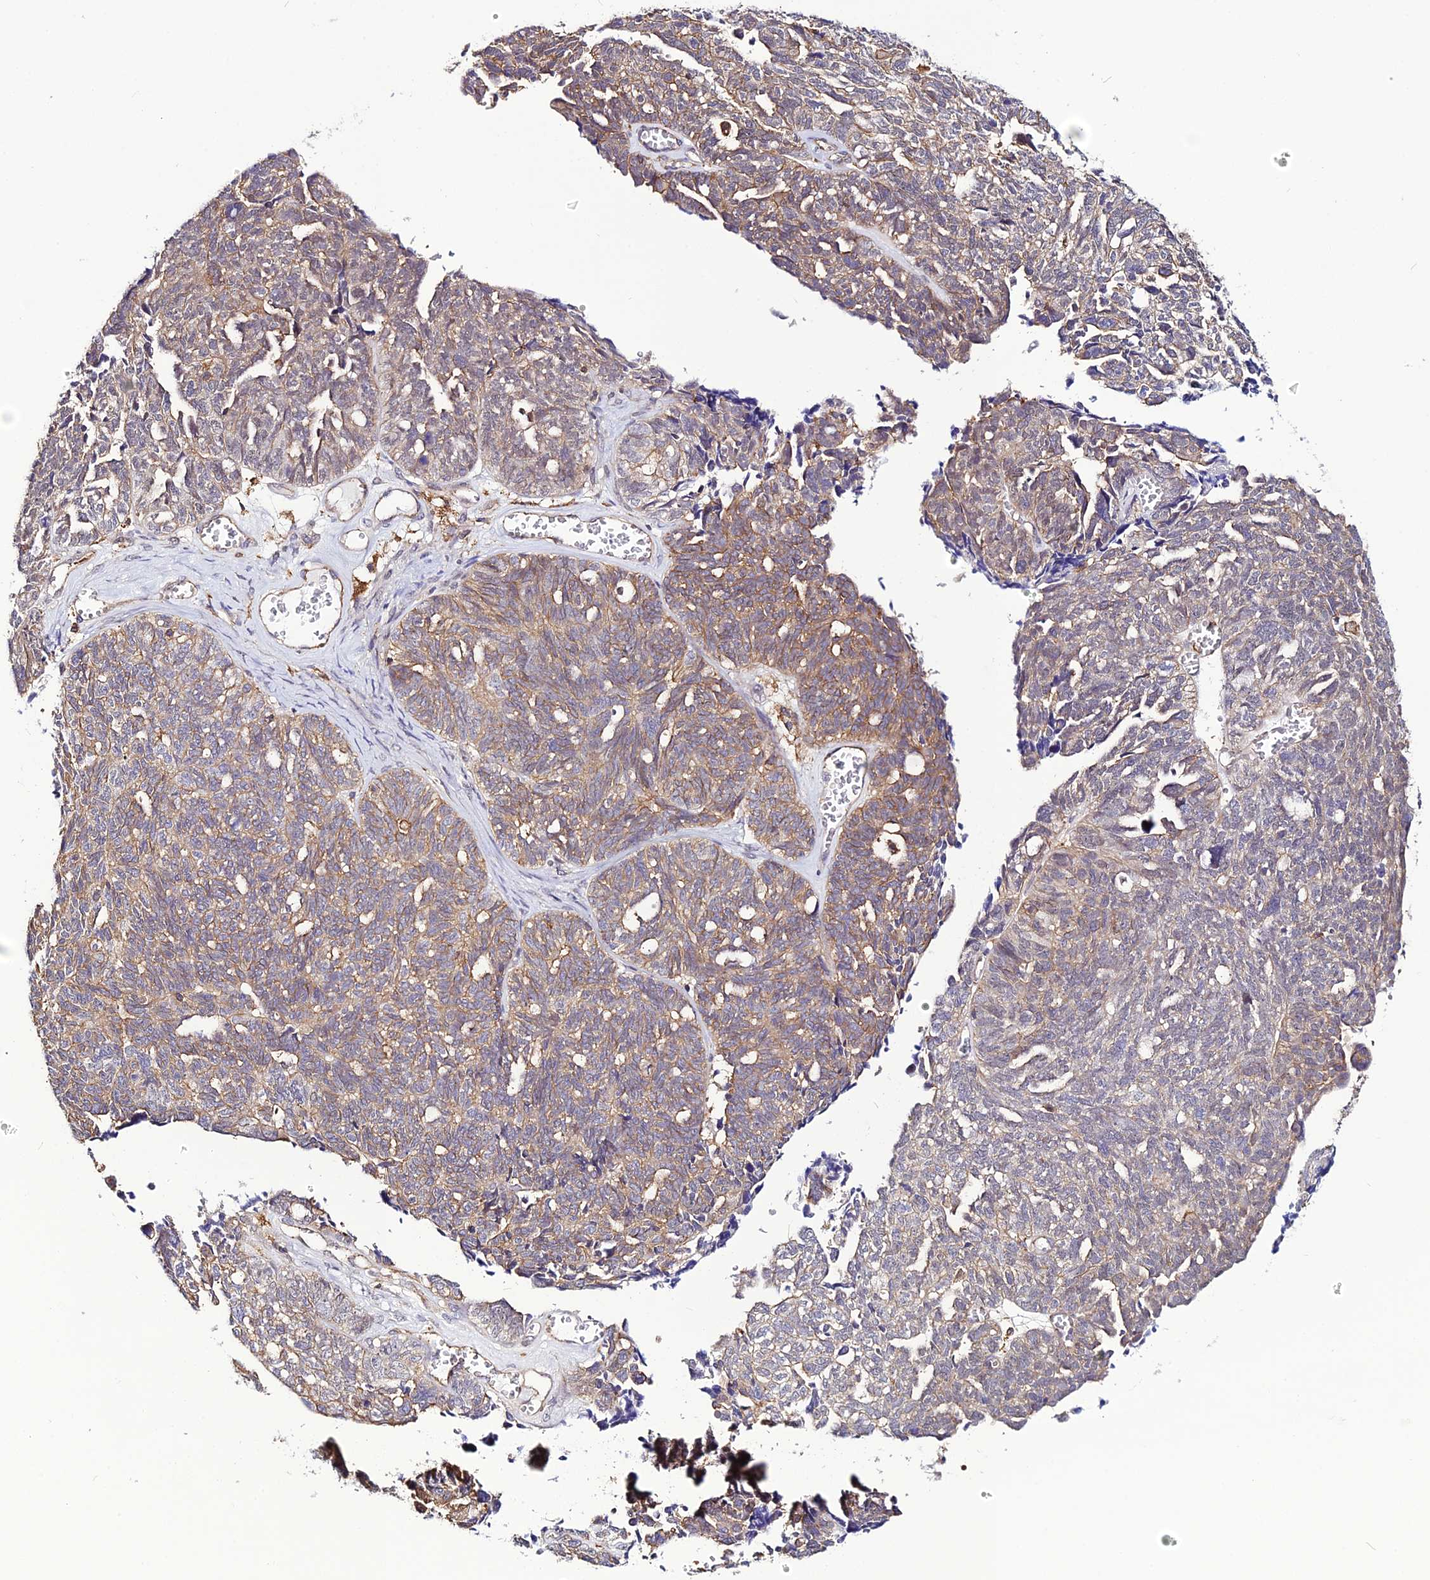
{"staining": {"intensity": "moderate", "quantity": "25%-75%", "location": "cytoplasmic/membranous"}, "tissue": "ovarian cancer", "cell_type": "Tumor cells", "image_type": "cancer", "snomed": [{"axis": "morphology", "description": "Cystadenocarcinoma, serous, NOS"}, {"axis": "topography", "description": "Ovary"}], "caption": "Protein expression by immunohistochemistry (IHC) exhibits moderate cytoplasmic/membranous positivity in approximately 25%-75% of tumor cells in ovarian cancer (serous cystadenocarcinoma).", "gene": "USP17L15", "patient": {"sex": "female", "age": 79}}